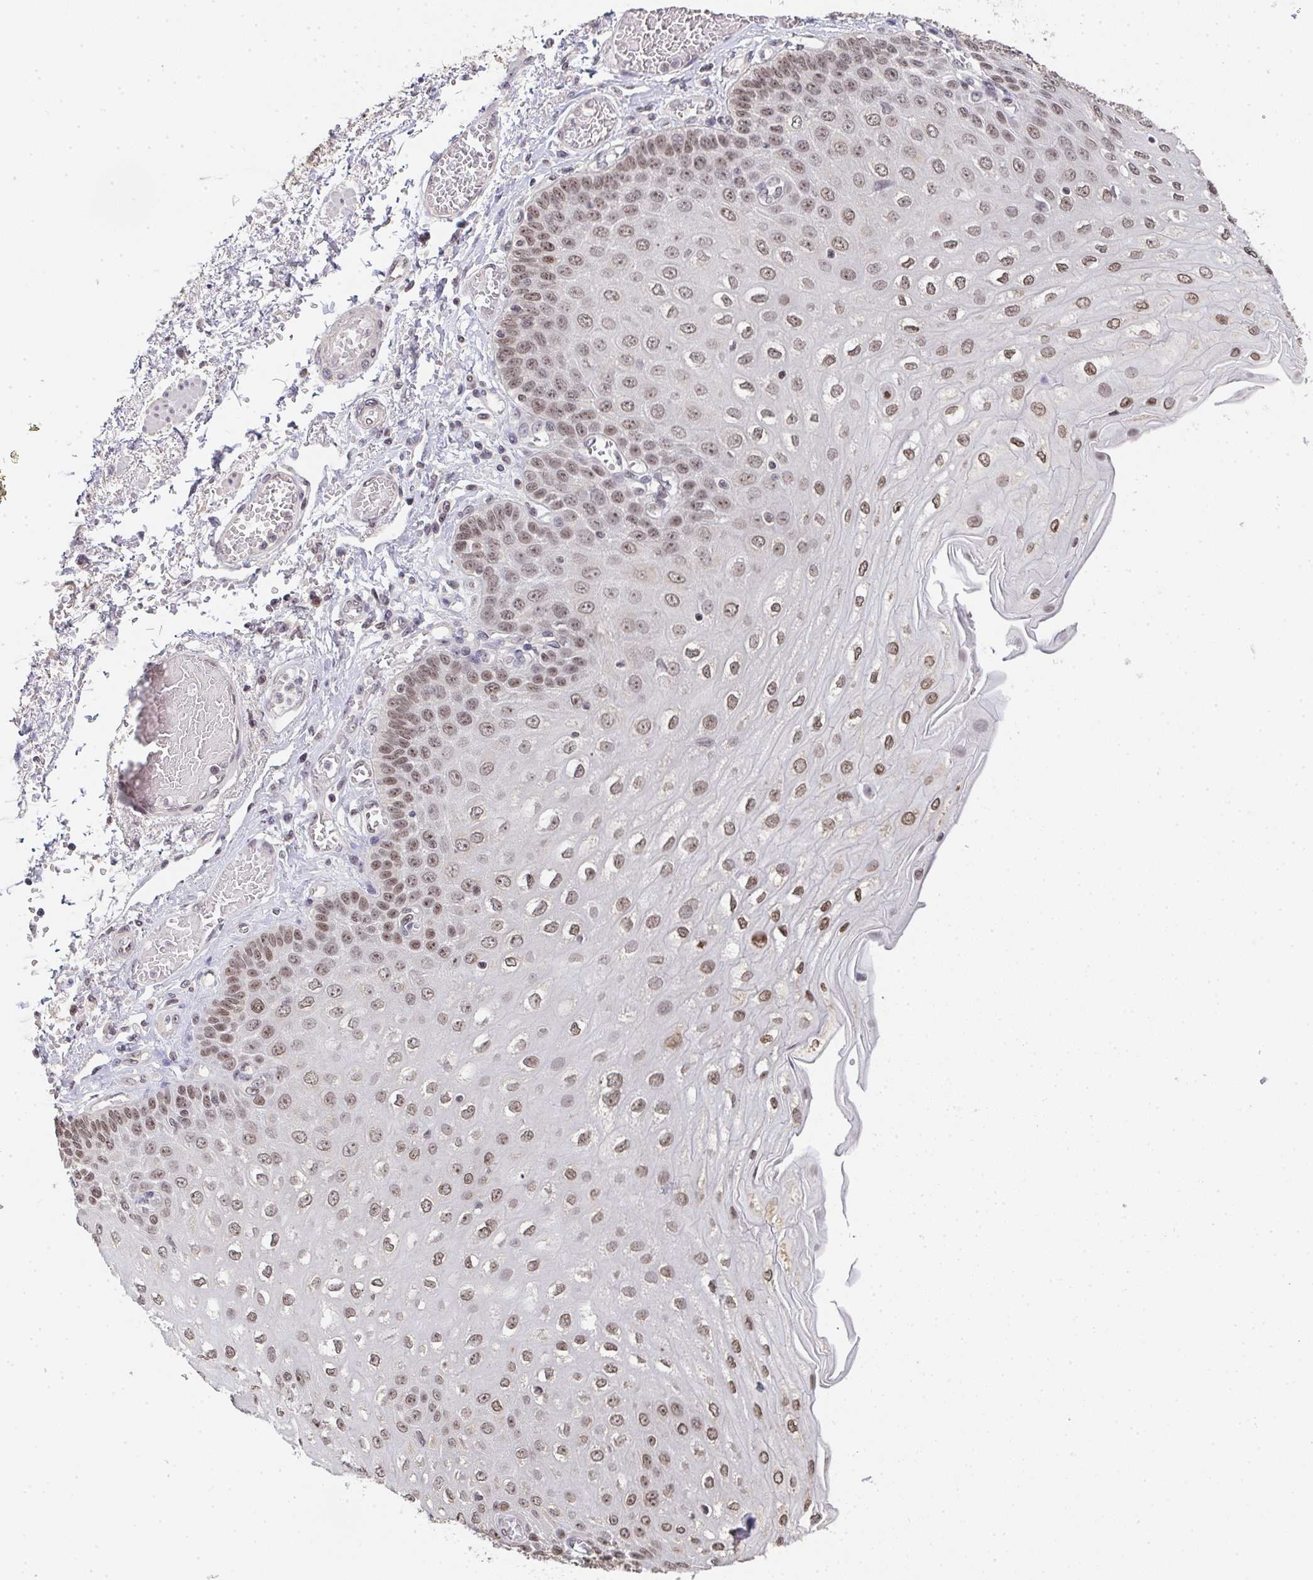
{"staining": {"intensity": "moderate", "quantity": ">75%", "location": "nuclear"}, "tissue": "esophagus", "cell_type": "Squamous epithelial cells", "image_type": "normal", "snomed": [{"axis": "morphology", "description": "Normal tissue, NOS"}, {"axis": "morphology", "description": "Adenocarcinoma, NOS"}, {"axis": "topography", "description": "Esophagus"}], "caption": "Human esophagus stained with a brown dye demonstrates moderate nuclear positive staining in approximately >75% of squamous epithelial cells.", "gene": "DKC1", "patient": {"sex": "male", "age": 81}}